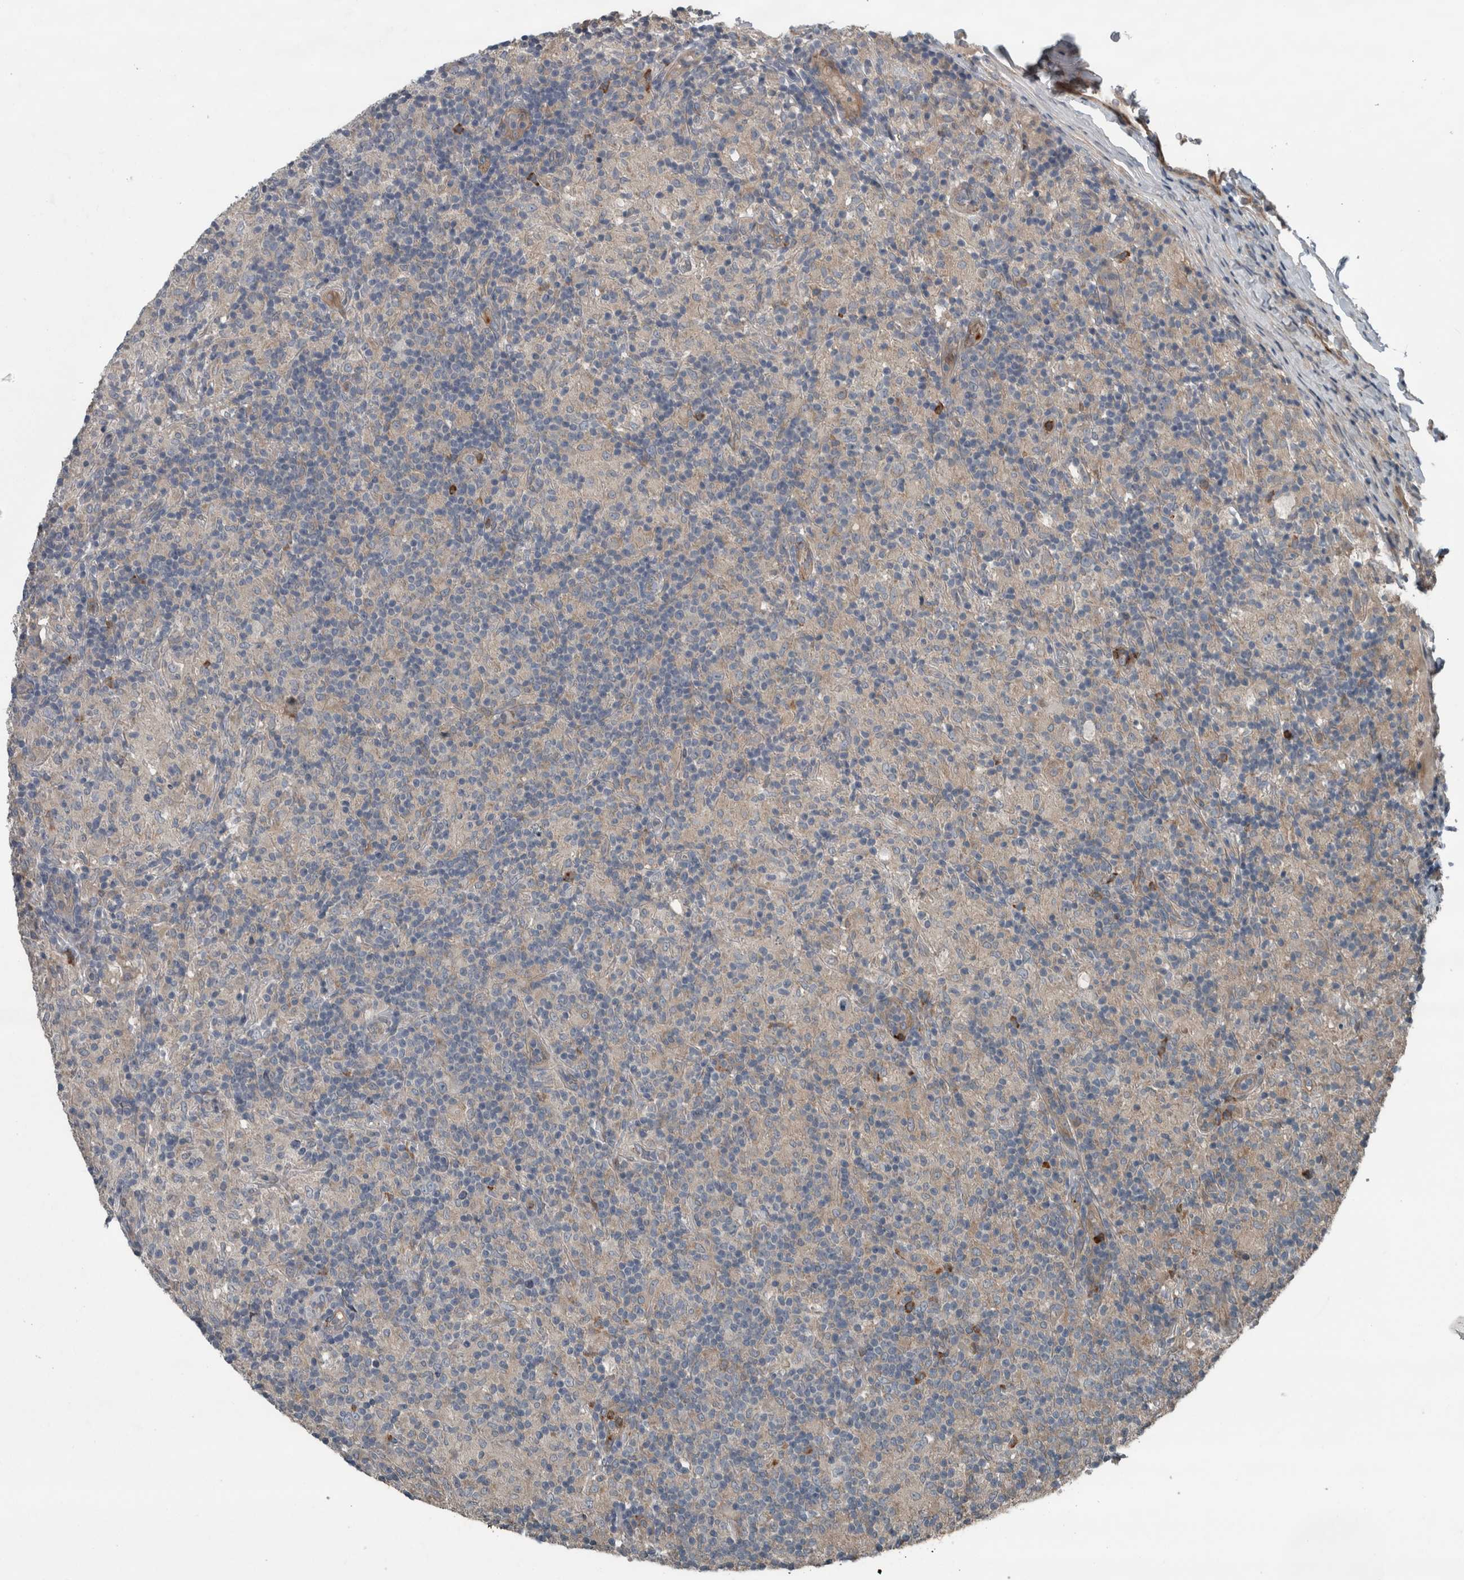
{"staining": {"intensity": "weak", "quantity": "<25%", "location": "cytoplasmic/membranous"}, "tissue": "lymphoma", "cell_type": "Tumor cells", "image_type": "cancer", "snomed": [{"axis": "morphology", "description": "Hodgkin's disease, NOS"}, {"axis": "topography", "description": "Lymph node"}], "caption": "Immunohistochemistry photomicrograph of neoplastic tissue: lymphoma stained with DAB (3,3'-diaminobenzidine) demonstrates no significant protein staining in tumor cells.", "gene": "EXOC8", "patient": {"sex": "male", "age": 70}}